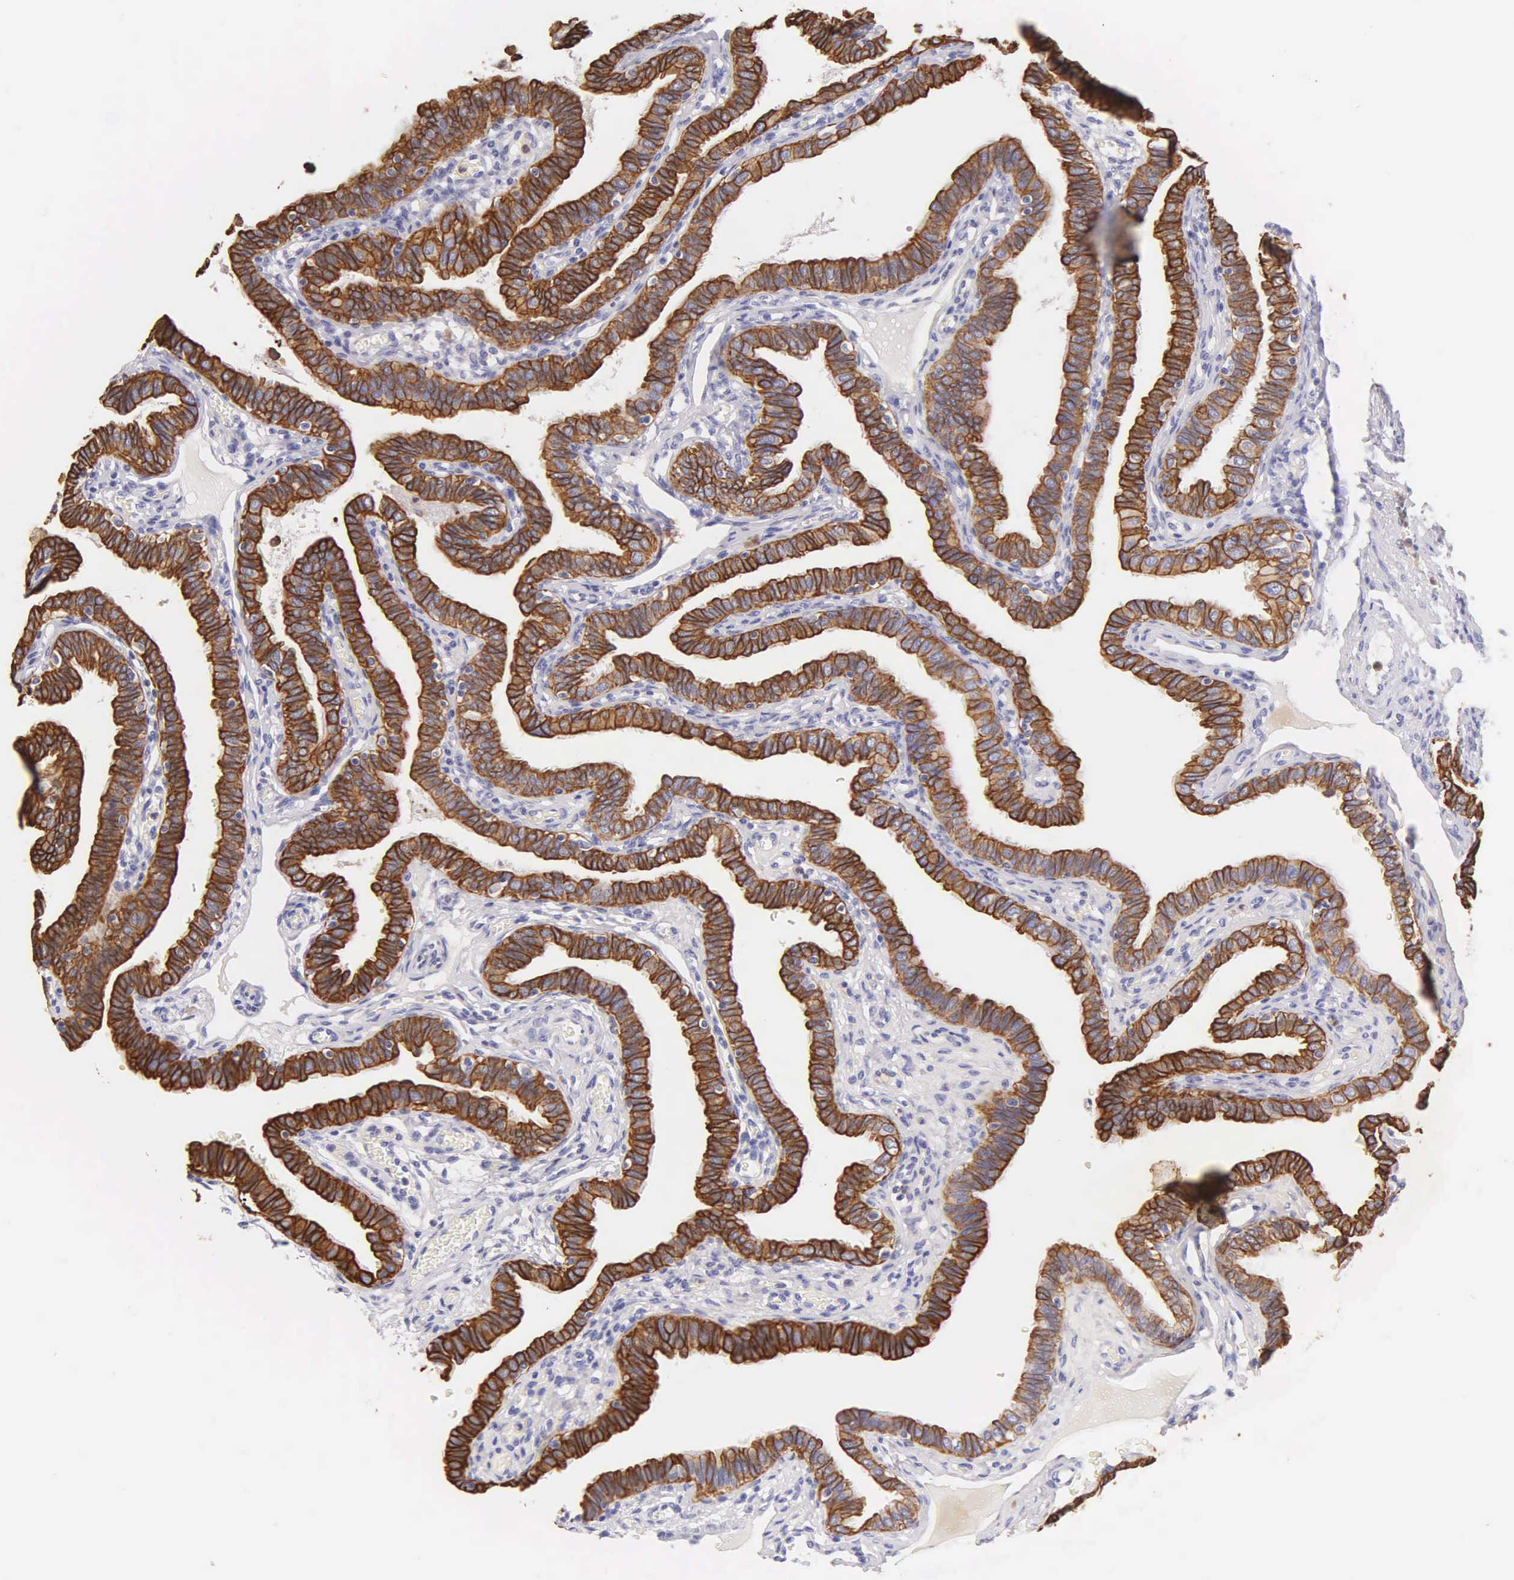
{"staining": {"intensity": "strong", "quantity": ">75%", "location": "nuclear"}, "tissue": "fallopian tube", "cell_type": "Glandular cells", "image_type": "normal", "snomed": [{"axis": "morphology", "description": "Normal tissue, NOS"}, {"axis": "topography", "description": "Fallopian tube"}], "caption": "Immunohistochemistry (IHC) staining of unremarkable fallopian tube, which exhibits high levels of strong nuclear expression in about >75% of glandular cells indicating strong nuclear protein staining. The staining was performed using DAB (brown) for protein detection and nuclei were counterstained in hematoxylin (blue).", "gene": "KRT14", "patient": {"sex": "female", "age": 38}}